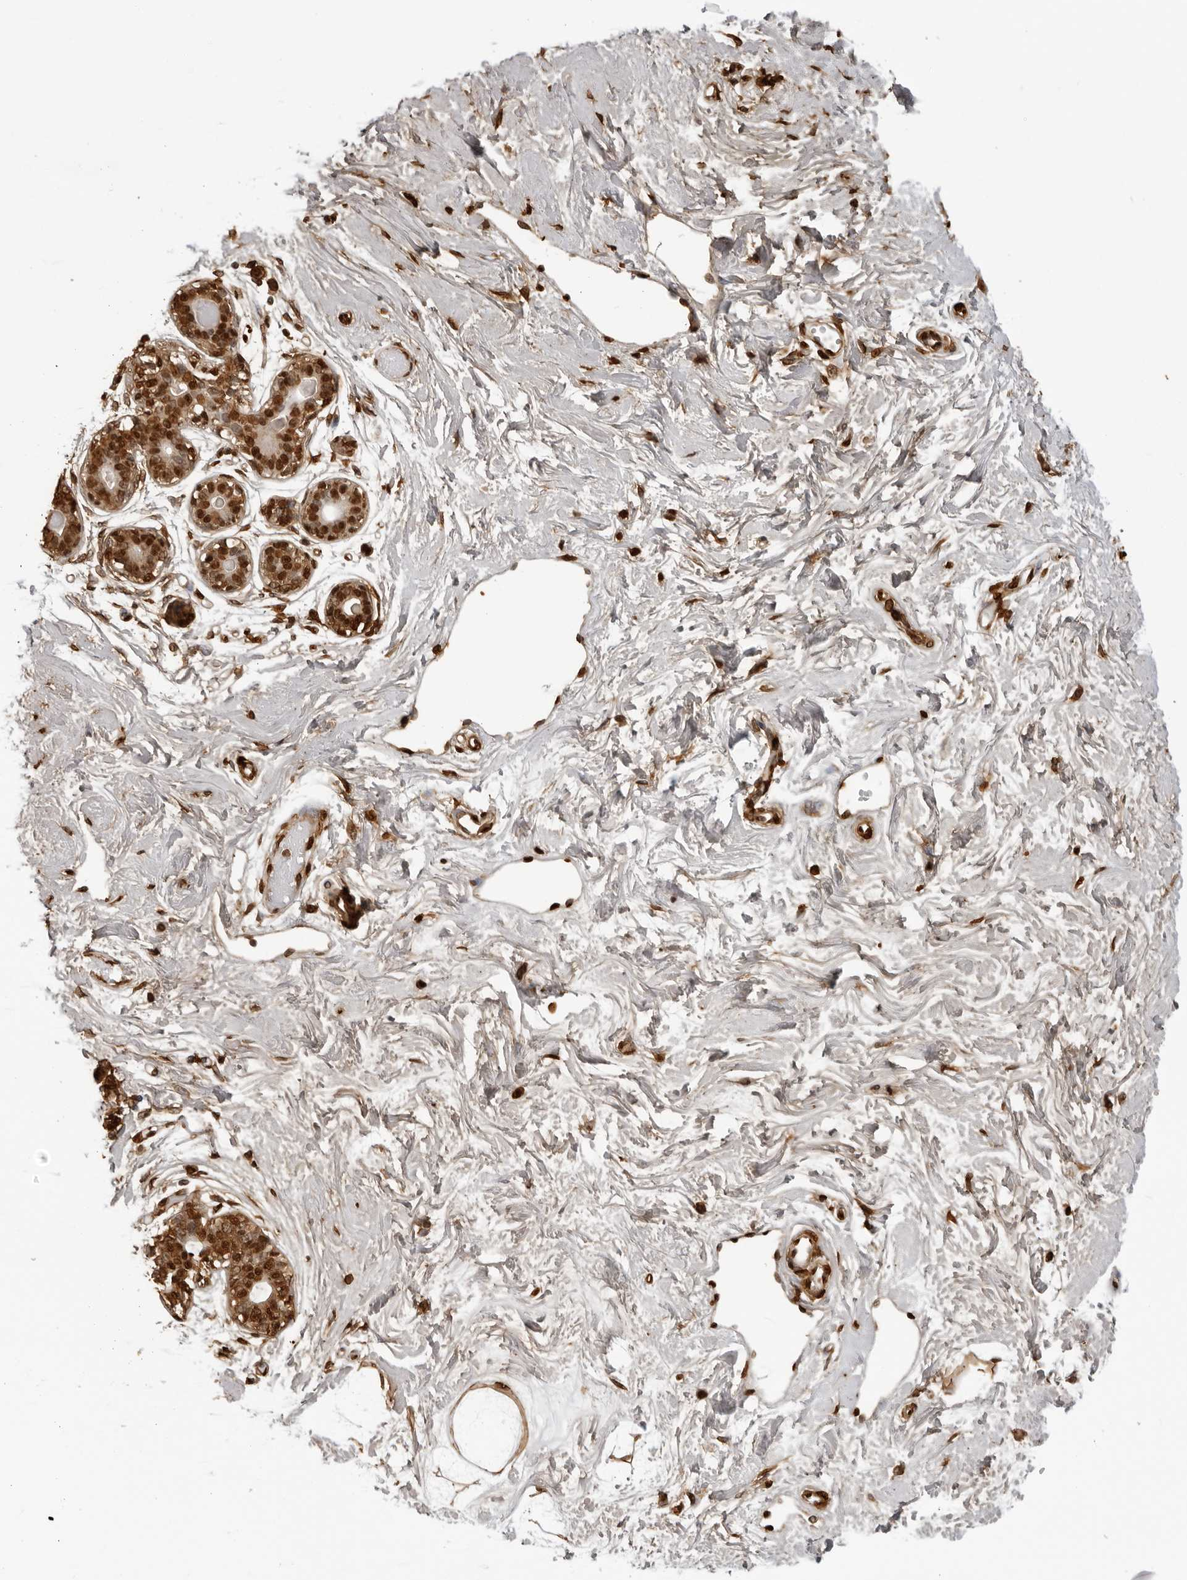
{"staining": {"intensity": "moderate", "quantity": ">75%", "location": "nuclear"}, "tissue": "breast", "cell_type": "Adipocytes", "image_type": "normal", "snomed": [{"axis": "morphology", "description": "Normal tissue, NOS"}, {"axis": "topography", "description": "Breast"}], "caption": "This image demonstrates immunohistochemistry (IHC) staining of normal human breast, with medium moderate nuclear staining in approximately >75% of adipocytes.", "gene": "ZFP91", "patient": {"sex": "female", "age": 45}}